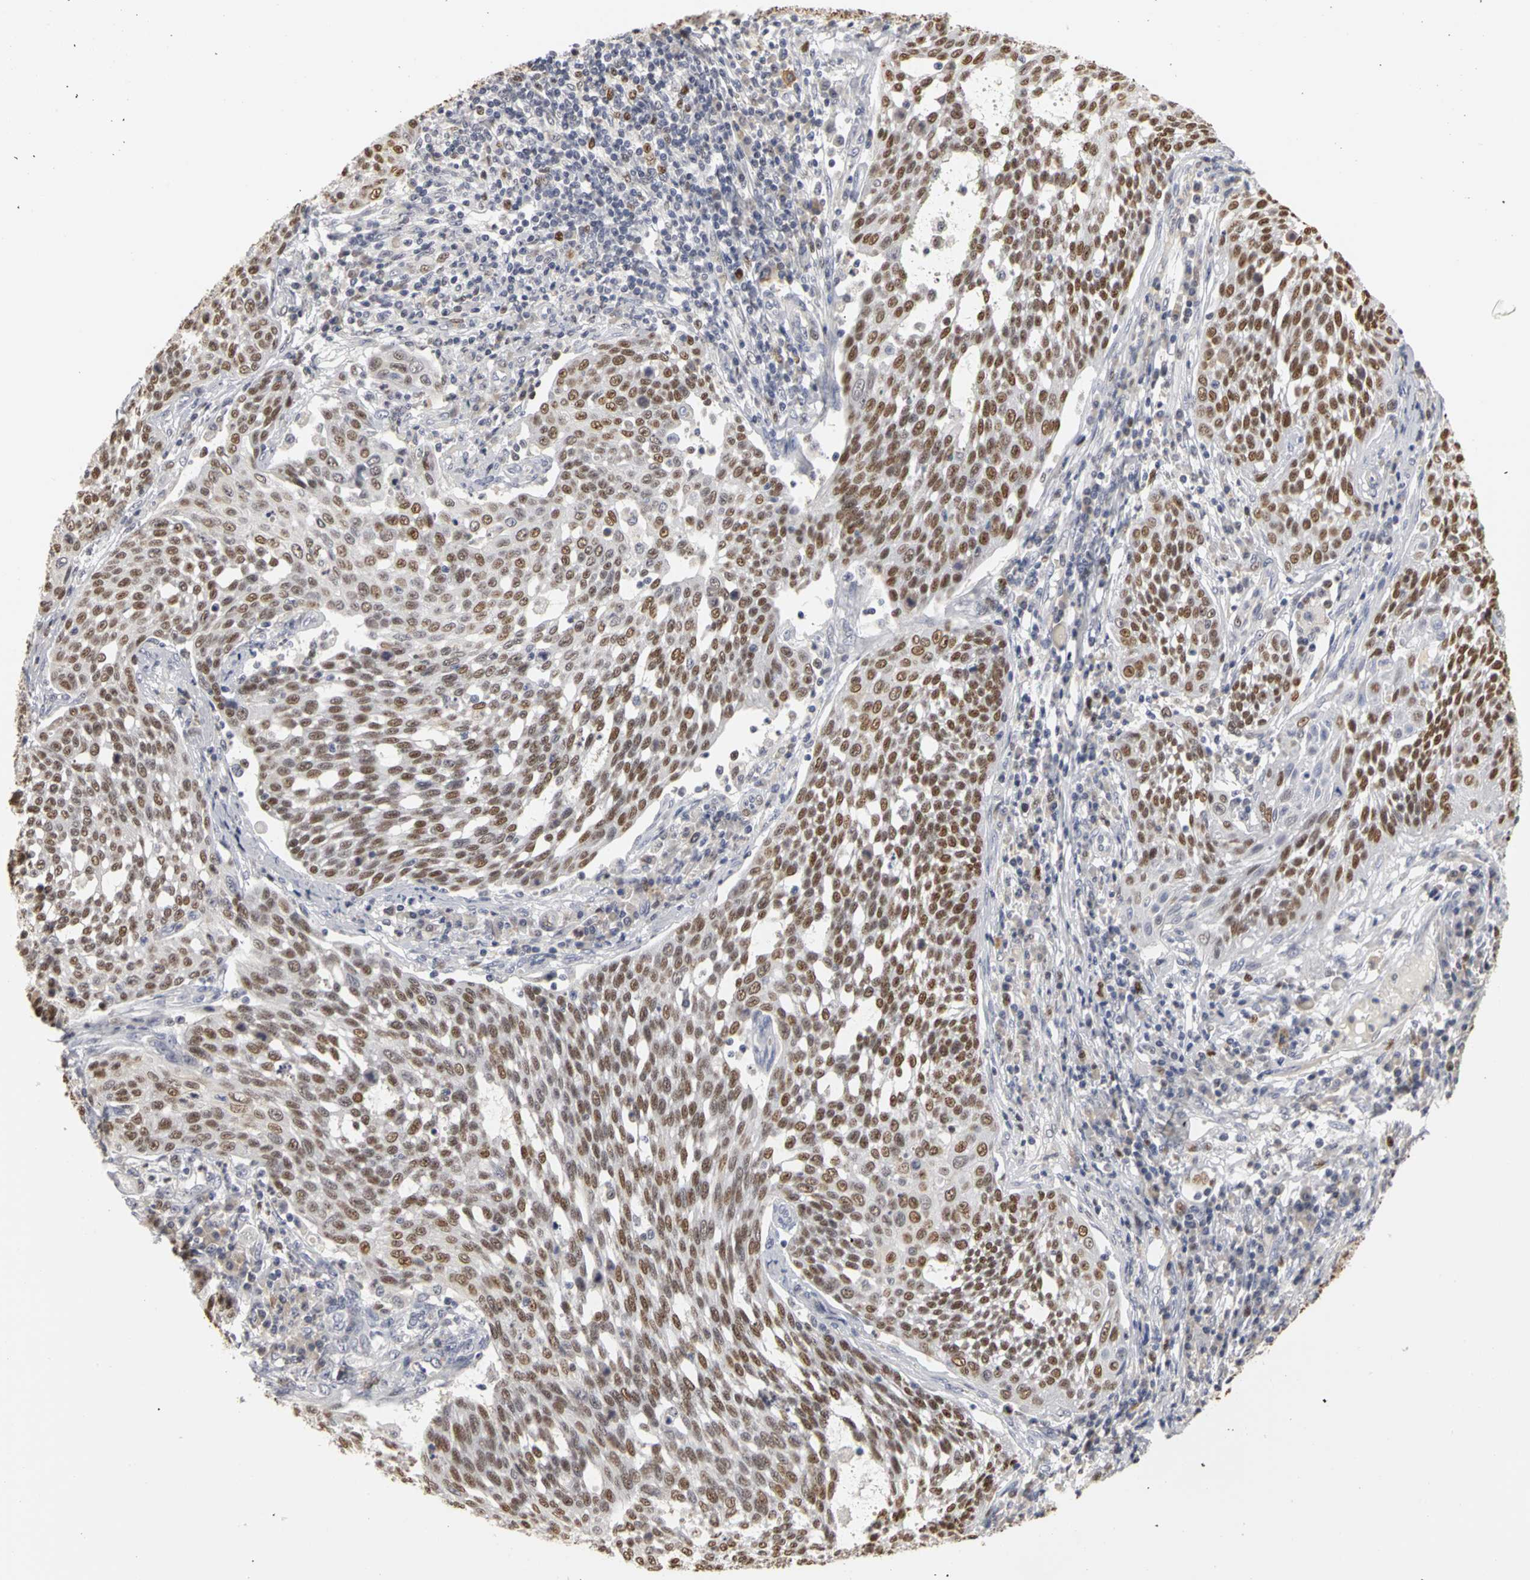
{"staining": {"intensity": "strong", "quantity": ">75%", "location": "nuclear"}, "tissue": "cervical cancer", "cell_type": "Tumor cells", "image_type": "cancer", "snomed": [{"axis": "morphology", "description": "Squamous cell carcinoma, NOS"}, {"axis": "topography", "description": "Cervix"}], "caption": "An immunohistochemistry (IHC) micrograph of tumor tissue is shown. Protein staining in brown highlights strong nuclear positivity in squamous cell carcinoma (cervical) within tumor cells.", "gene": "MCM6", "patient": {"sex": "female", "age": 34}}